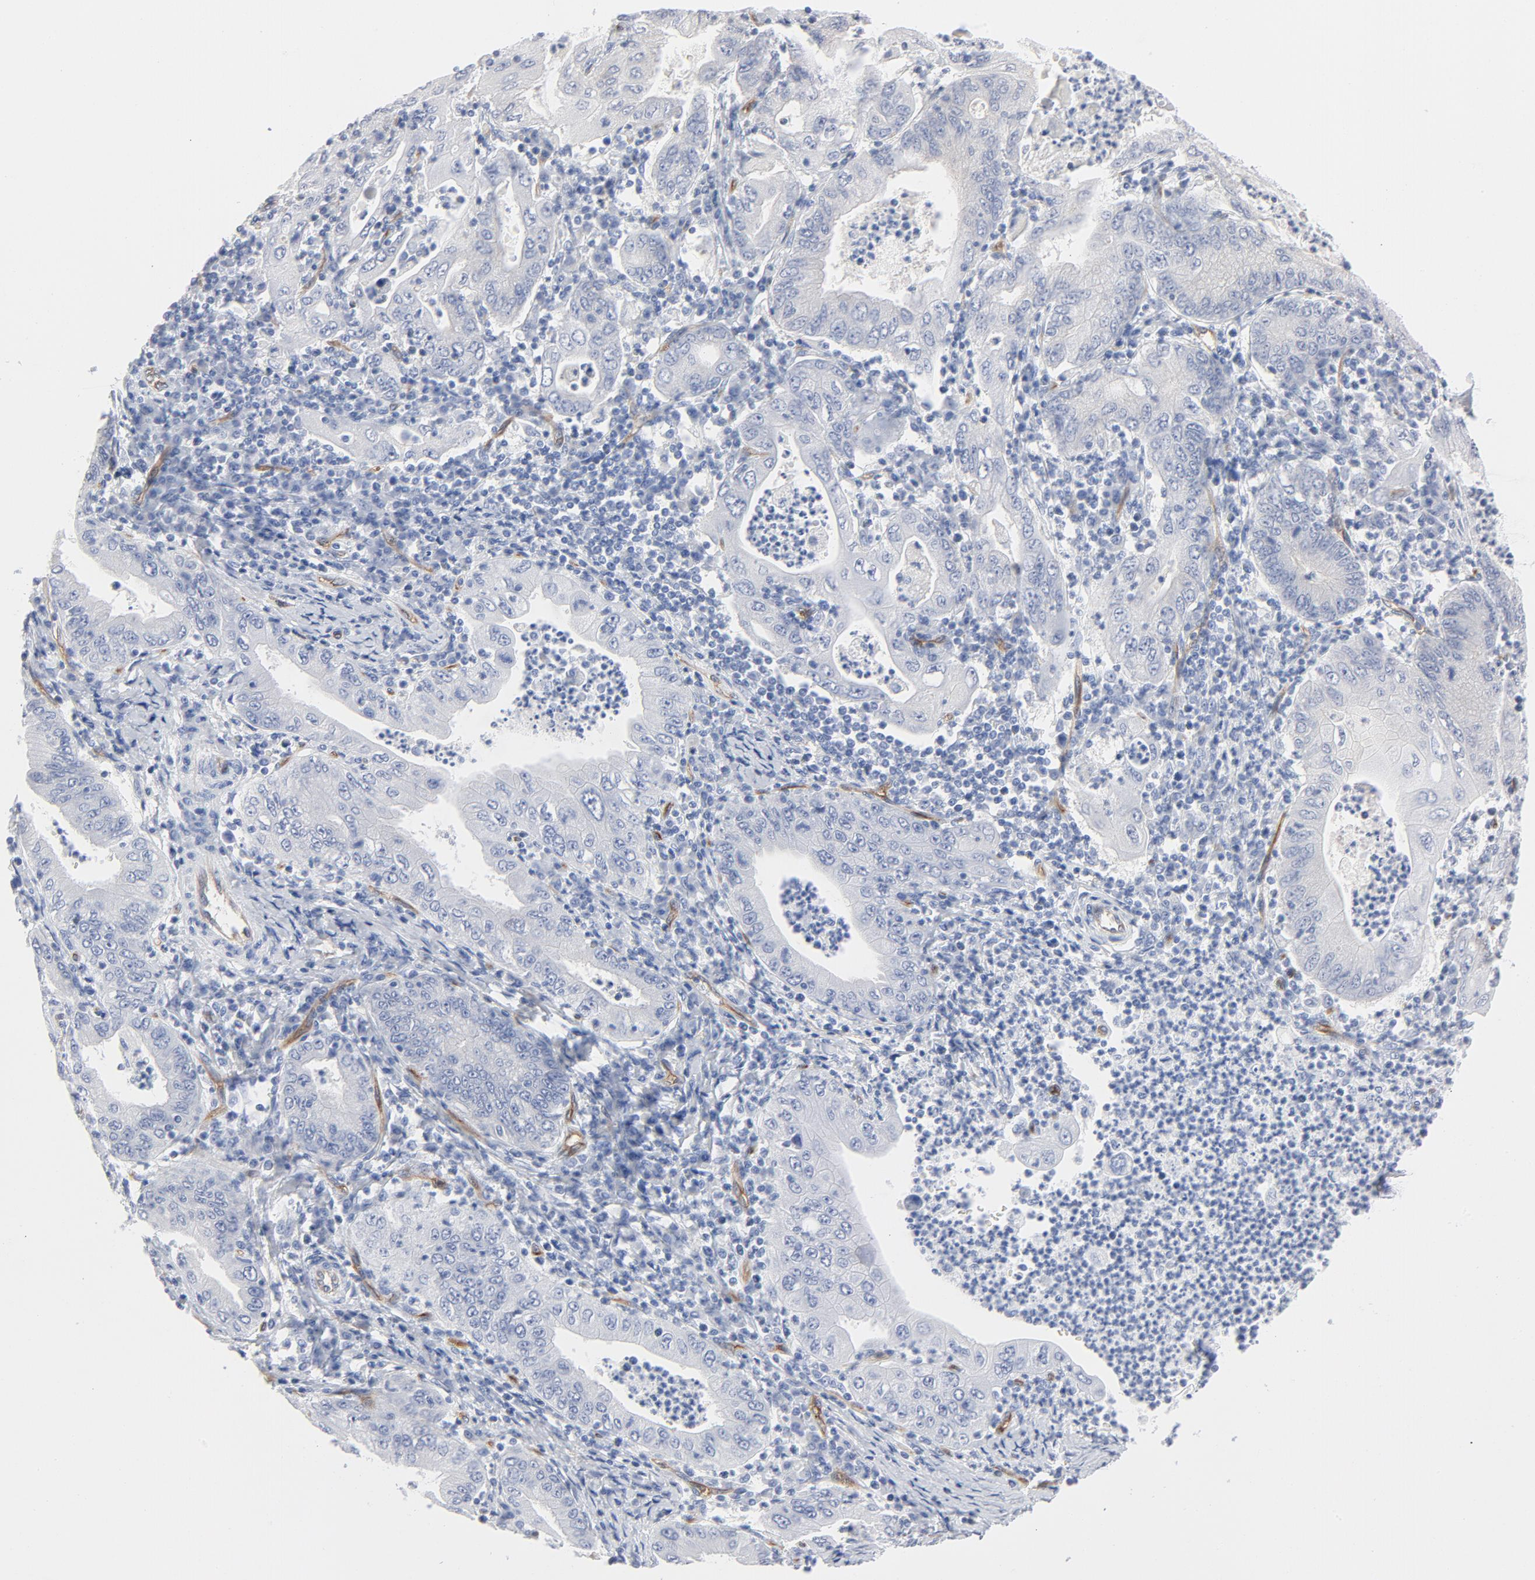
{"staining": {"intensity": "negative", "quantity": "none", "location": "none"}, "tissue": "stomach cancer", "cell_type": "Tumor cells", "image_type": "cancer", "snomed": [{"axis": "morphology", "description": "Normal tissue, NOS"}, {"axis": "morphology", "description": "Adenocarcinoma, NOS"}, {"axis": "topography", "description": "Esophagus"}, {"axis": "topography", "description": "Stomach, upper"}, {"axis": "topography", "description": "Peripheral nerve tissue"}], "caption": "Immunohistochemistry (IHC) image of neoplastic tissue: human stomach cancer stained with DAB exhibits no significant protein staining in tumor cells. (DAB (3,3'-diaminobenzidine) IHC, high magnification).", "gene": "SHANK3", "patient": {"sex": "male", "age": 62}}